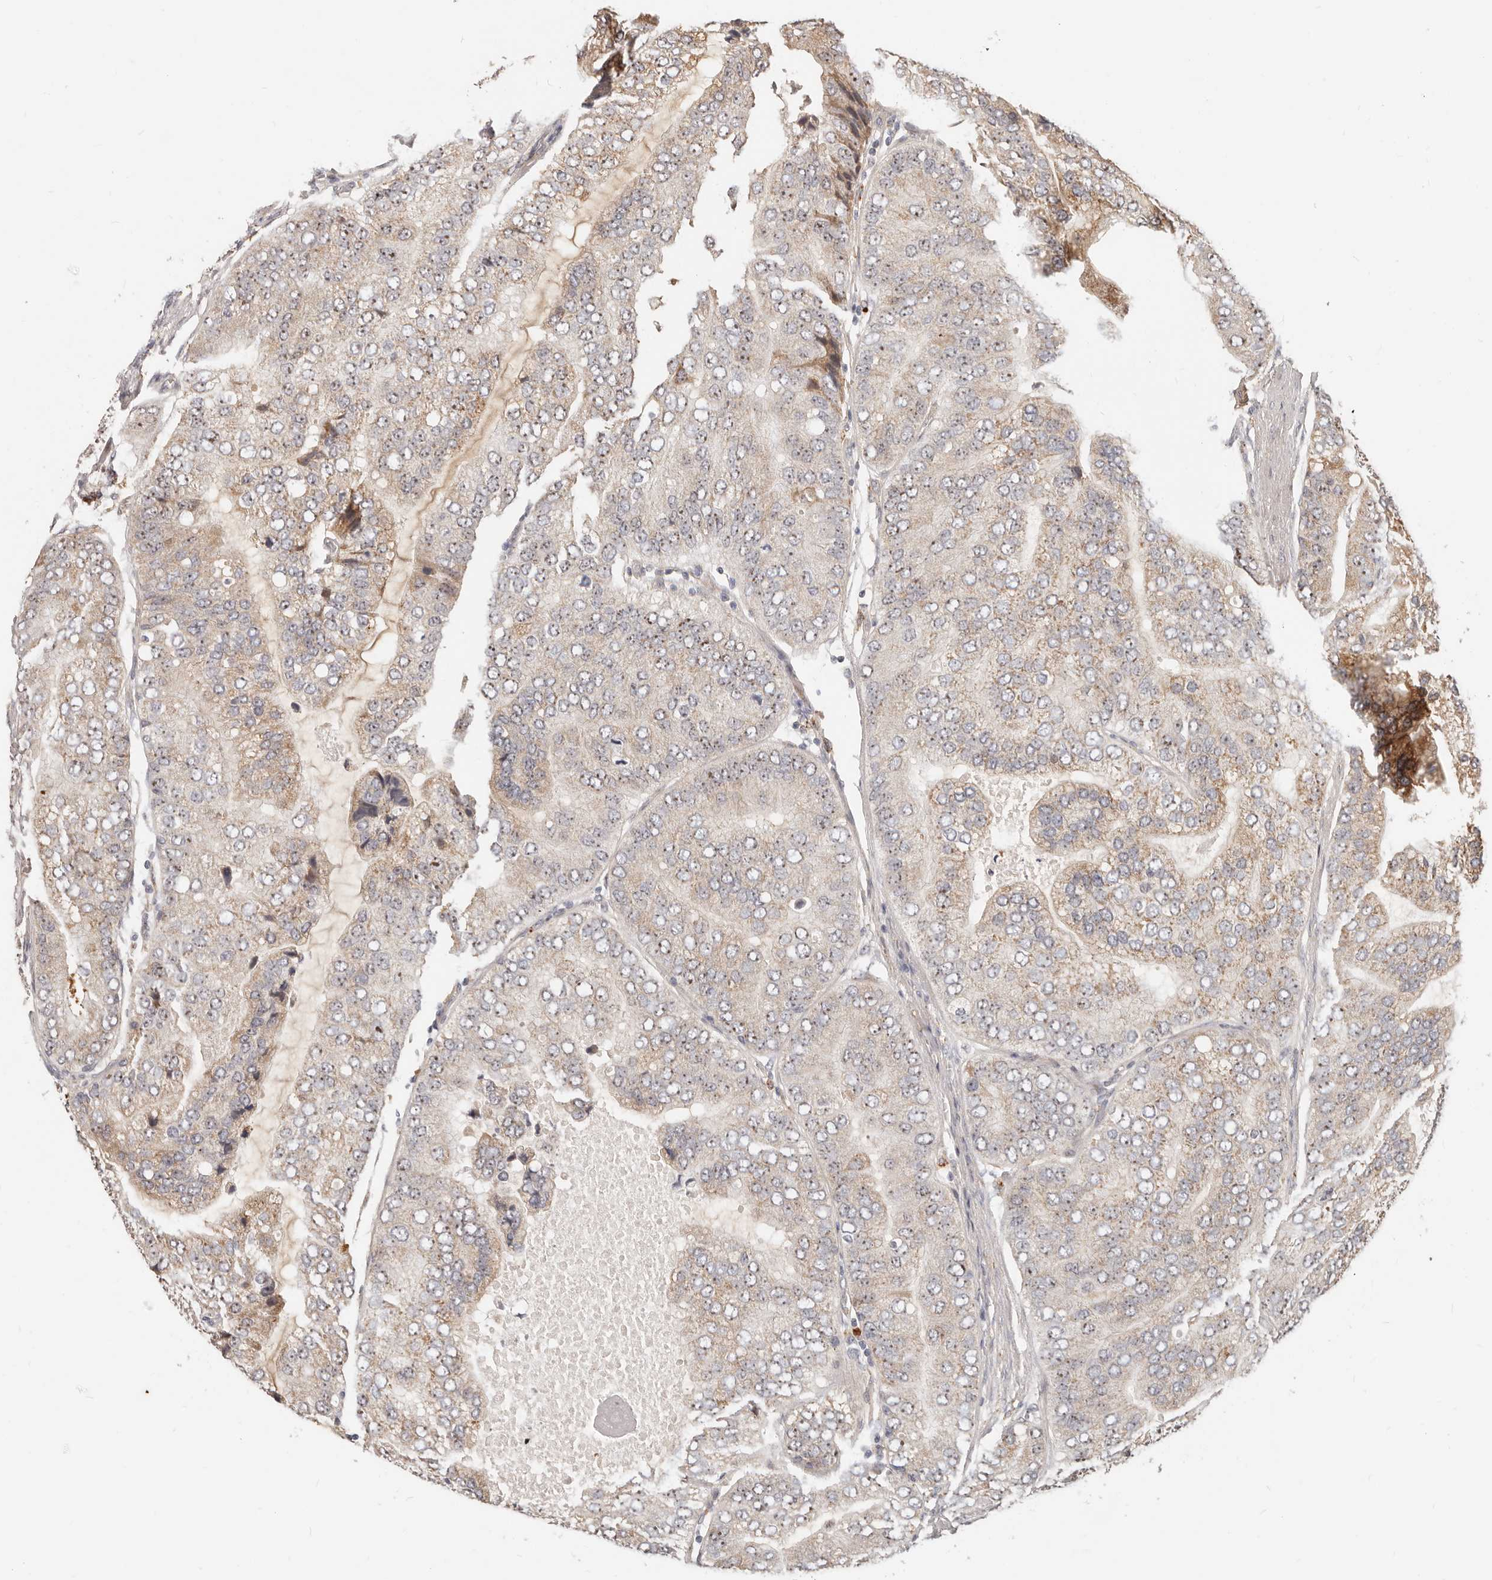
{"staining": {"intensity": "moderate", "quantity": "25%-75%", "location": "cytoplasmic/membranous,nuclear"}, "tissue": "prostate cancer", "cell_type": "Tumor cells", "image_type": "cancer", "snomed": [{"axis": "morphology", "description": "Adenocarcinoma, High grade"}, {"axis": "topography", "description": "Prostate"}], "caption": "Moderate cytoplasmic/membranous and nuclear staining for a protein is identified in approximately 25%-75% of tumor cells of prostate cancer using immunohistochemistry (IHC).", "gene": "ZRANB1", "patient": {"sex": "male", "age": 70}}